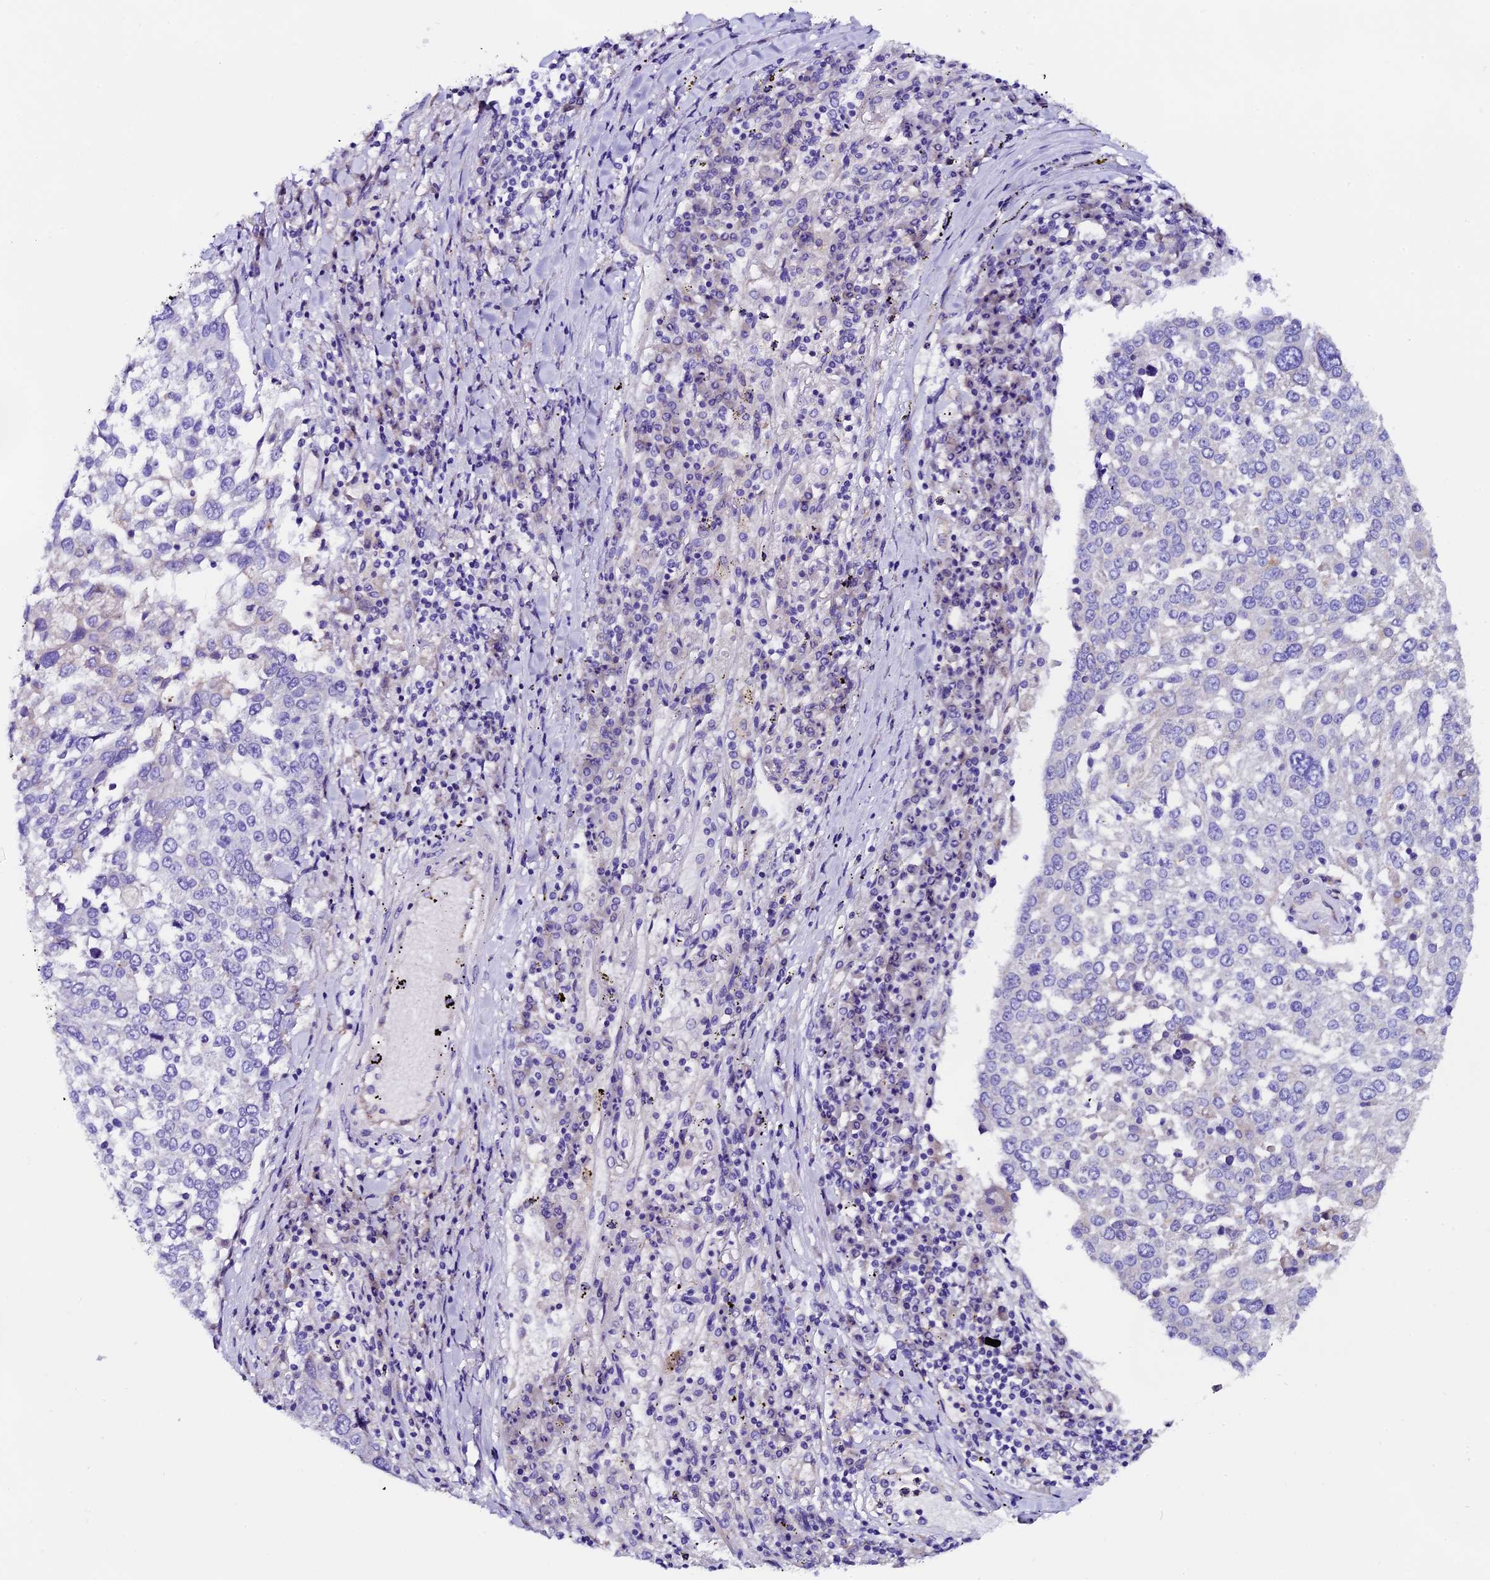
{"staining": {"intensity": "negative", "quantity": "none", "location": "none"}, "tissue": "lung cancer", "cell_type": "Tumor cells", "image_type": "cancer", "snomed": [{"axis": "morphology", "description": "Squamous cell carcinoma, NOS"}, {"axis": "topography", "description": "Lung"}], "caption": "IHC of human squamous cell carcinoma (lung) reveals no expression in tumor cells.", "gene": "COMTD1", "patient": {"sex": "male", "age": 65}}